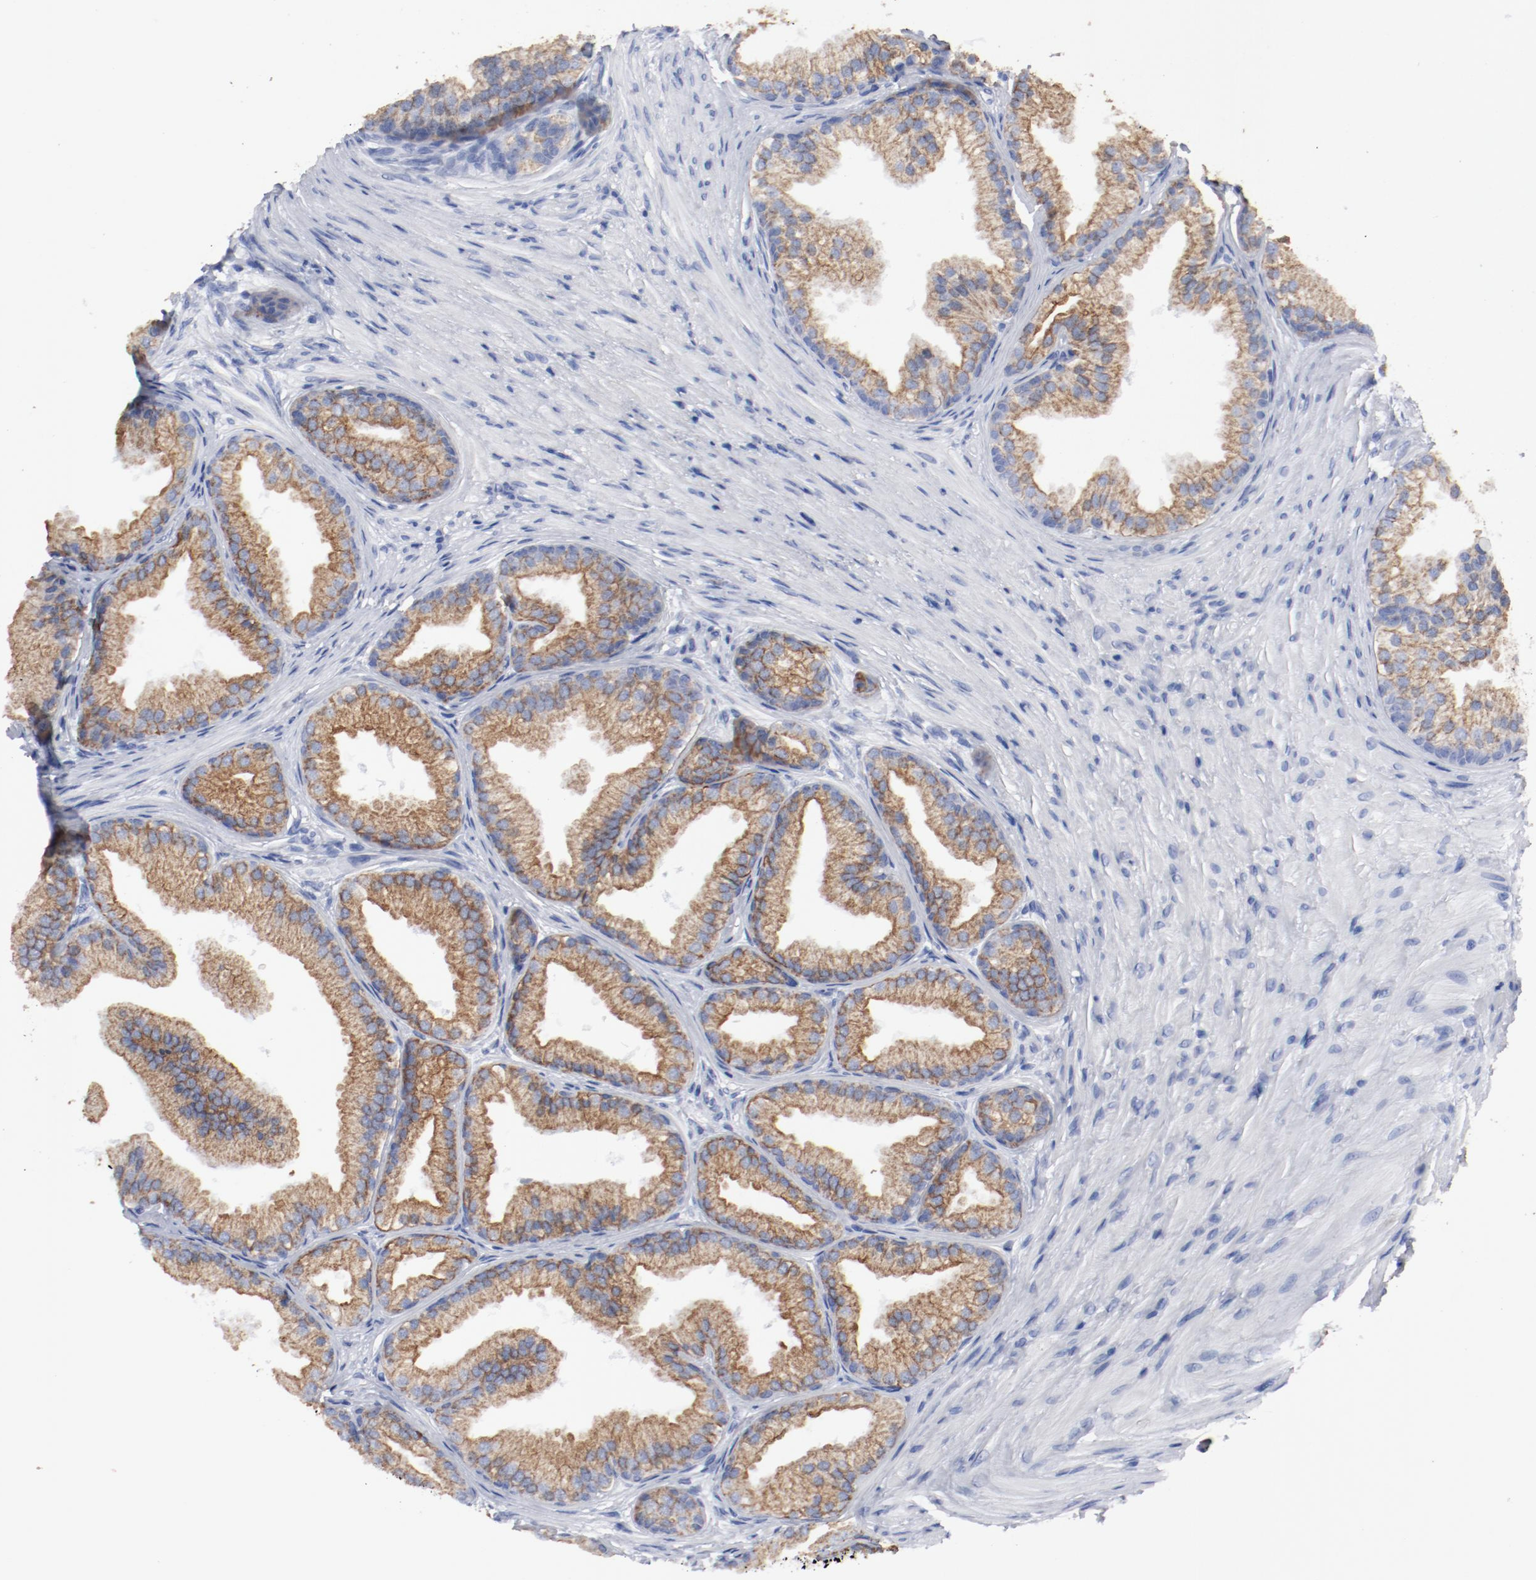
{"staining": {"intensity": "moderate", "quantity": ">75%", "location": "cytoplasmic/membranous"}, "tissue": "prostate", "cell_type": "Glandular cells", "image_type": "normal", "snomed": [{"axis": "morphology", "description": "Normal tissue, NOS"}, {"axis": "topography", "description": "Prostate"}], "caption": "Unremarkable prostate exhibits moderate cytoplasmic/membranous positivity in approximately >75% of glandular cells The staining was performed using DAB (3,3'-diaminobenzidine), with brown indicating positive protein expression. Nuclei are stained blue with hematoxylin..", "gene": "TSPAN6", "patient": {"sex": "male", "age": 76}}